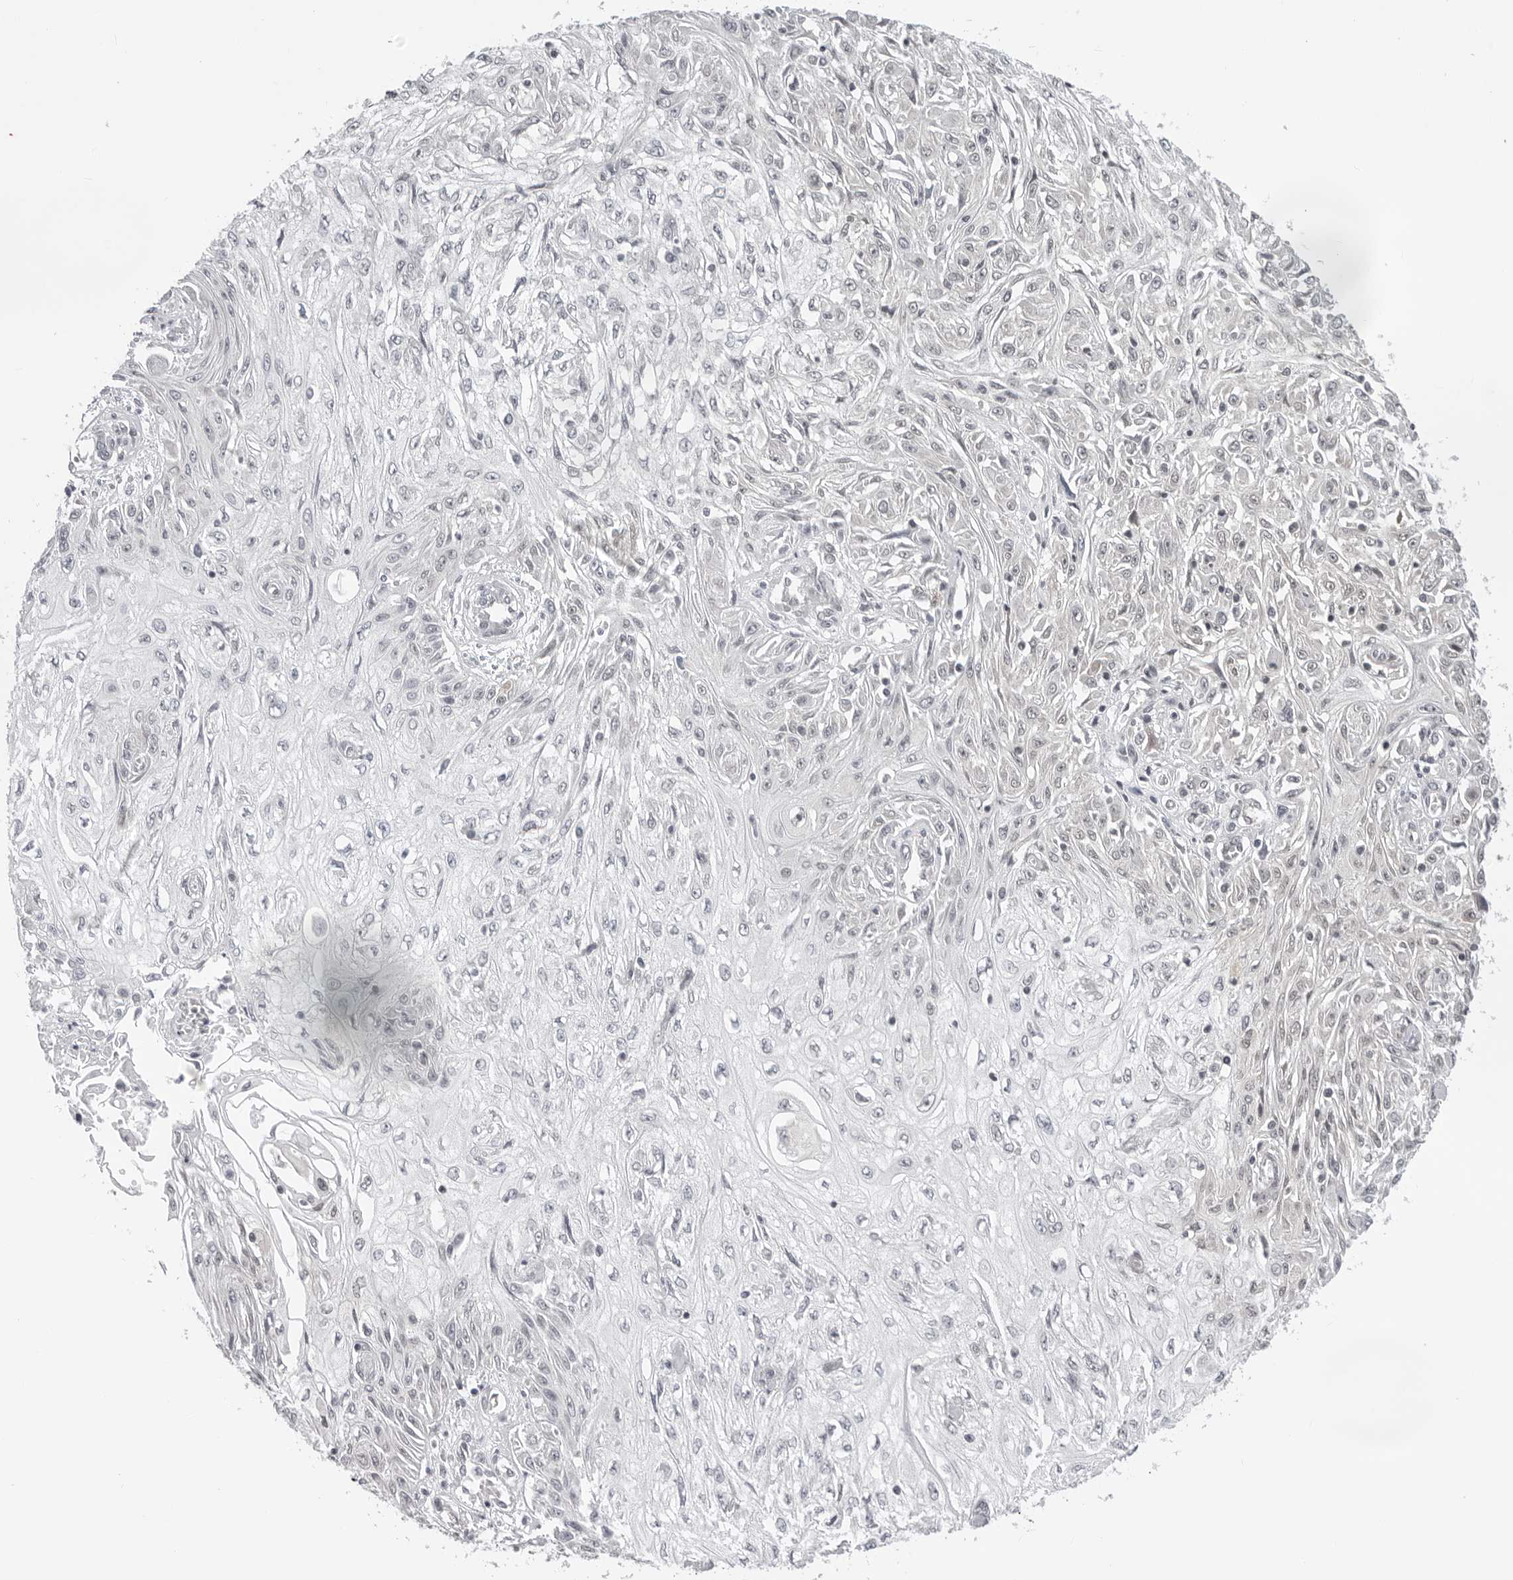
{"staining": {"intensity": "negative", "quantity": "none", "location": "none"}, "tissue": "skin cancer", "cell_type": "Tumor cells", "image_type": "cancer", "snomed": [{"axis": "morphology", "description": "Squamous cell carcinoma, NOS"}, {"axis": "morphology", "description": "Squamous cell carcinoma, metastatic, NOS"}, {"axis": "topography", "description": "Skin"}, {"axis": "topography", "description": "Lymph node"}], "caption": "Skin squamous cell carcinoma was stained to show a protein in brown. There is no significant staining in tumor cells.", "gene": "CASP7", "patient": {"sex": "male", "age": 75}}